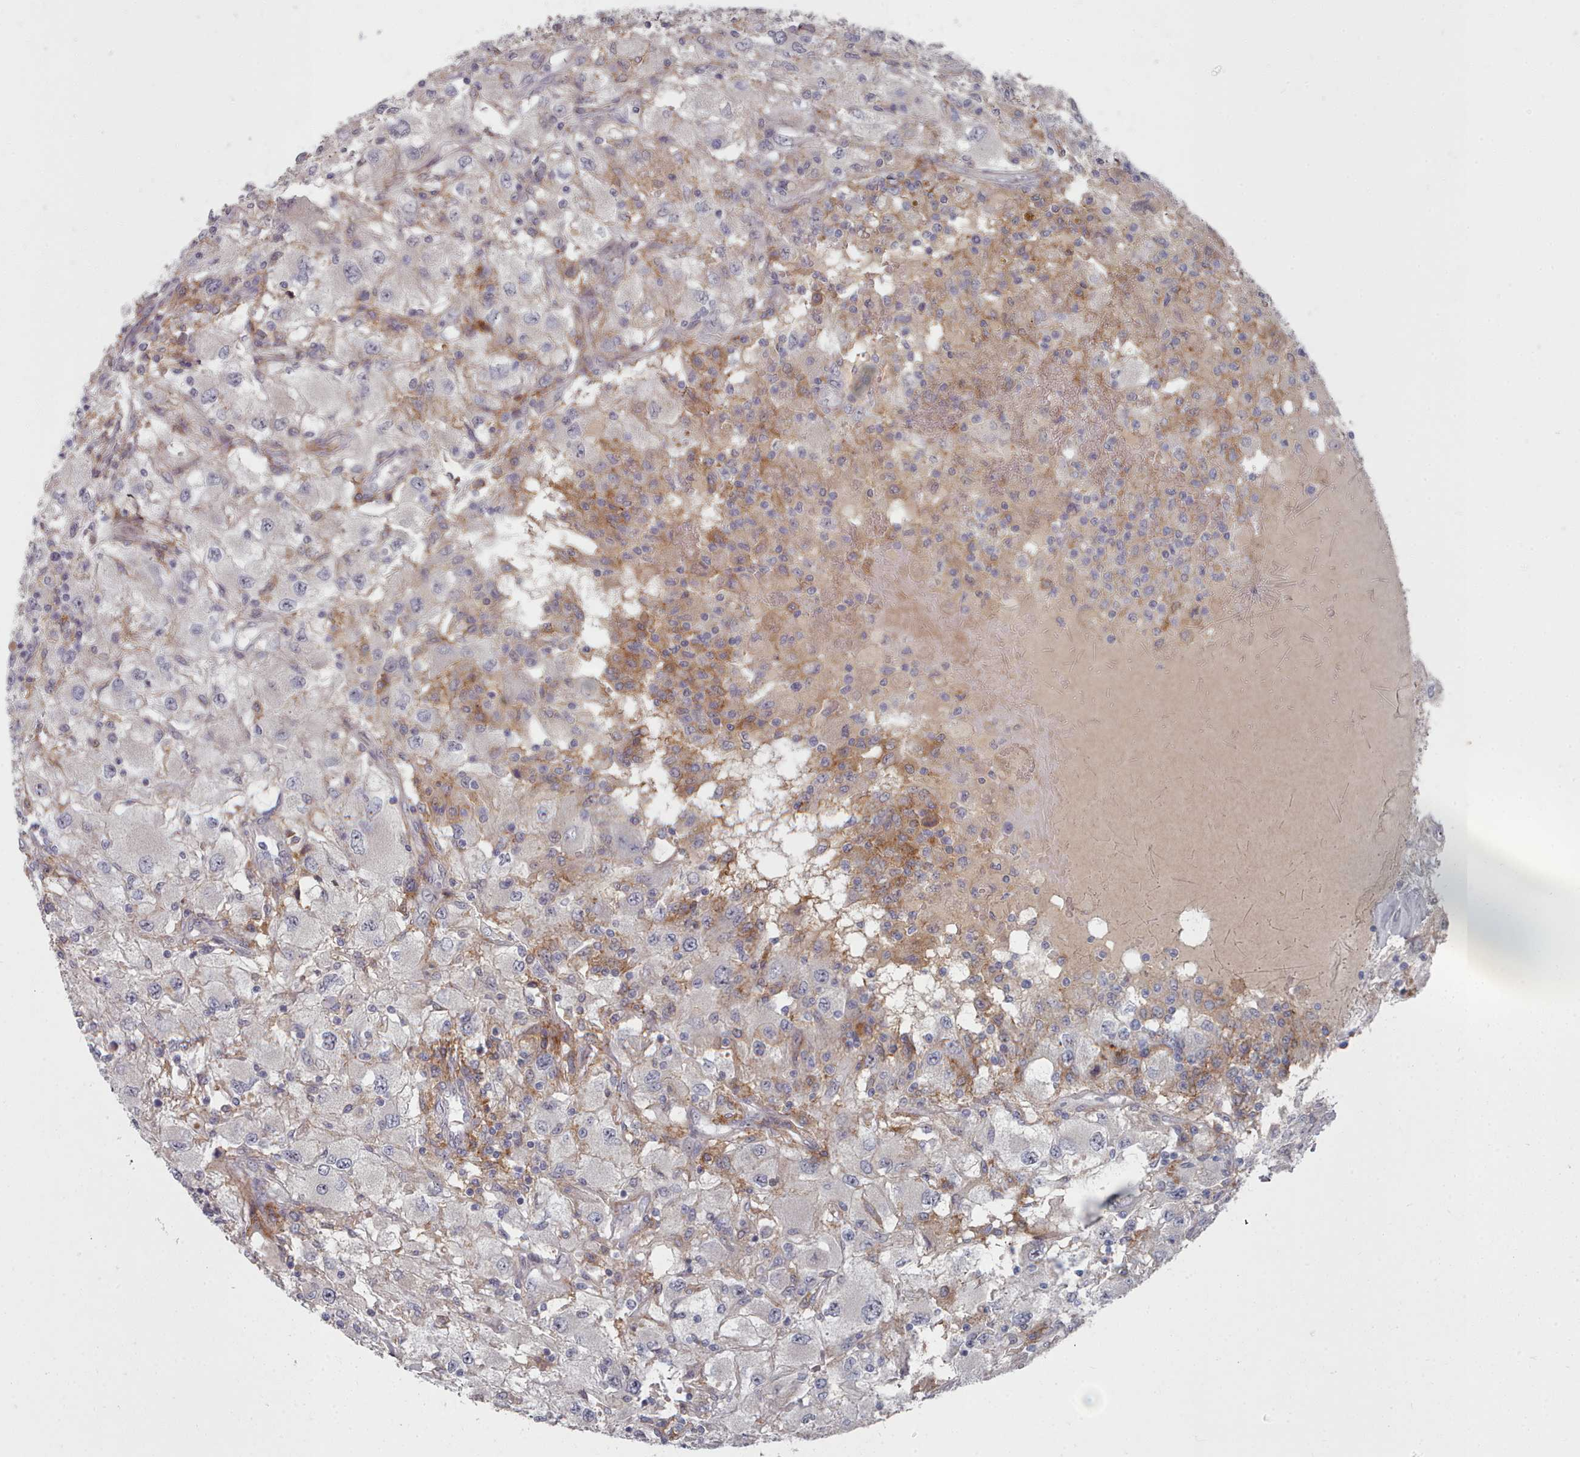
{"staining": {"intensity": "negative", "quantity": "none", "location": "none"}, "tissue": "renal cancer", "cell_type": "Tumor cells", "image_type": "cancer", "snomed": [{"axis": "morphology", "description": "Adenocarcinoma, NOS"}, {"axis": "topography", "description": "Kidney"}], "caption": "The photomicrograph demonstrates no significant expression in tumor cells of adenocarcinoma (renal).", "gene": "COL8A2", "patient": {"sex": "female", "age": 67}}